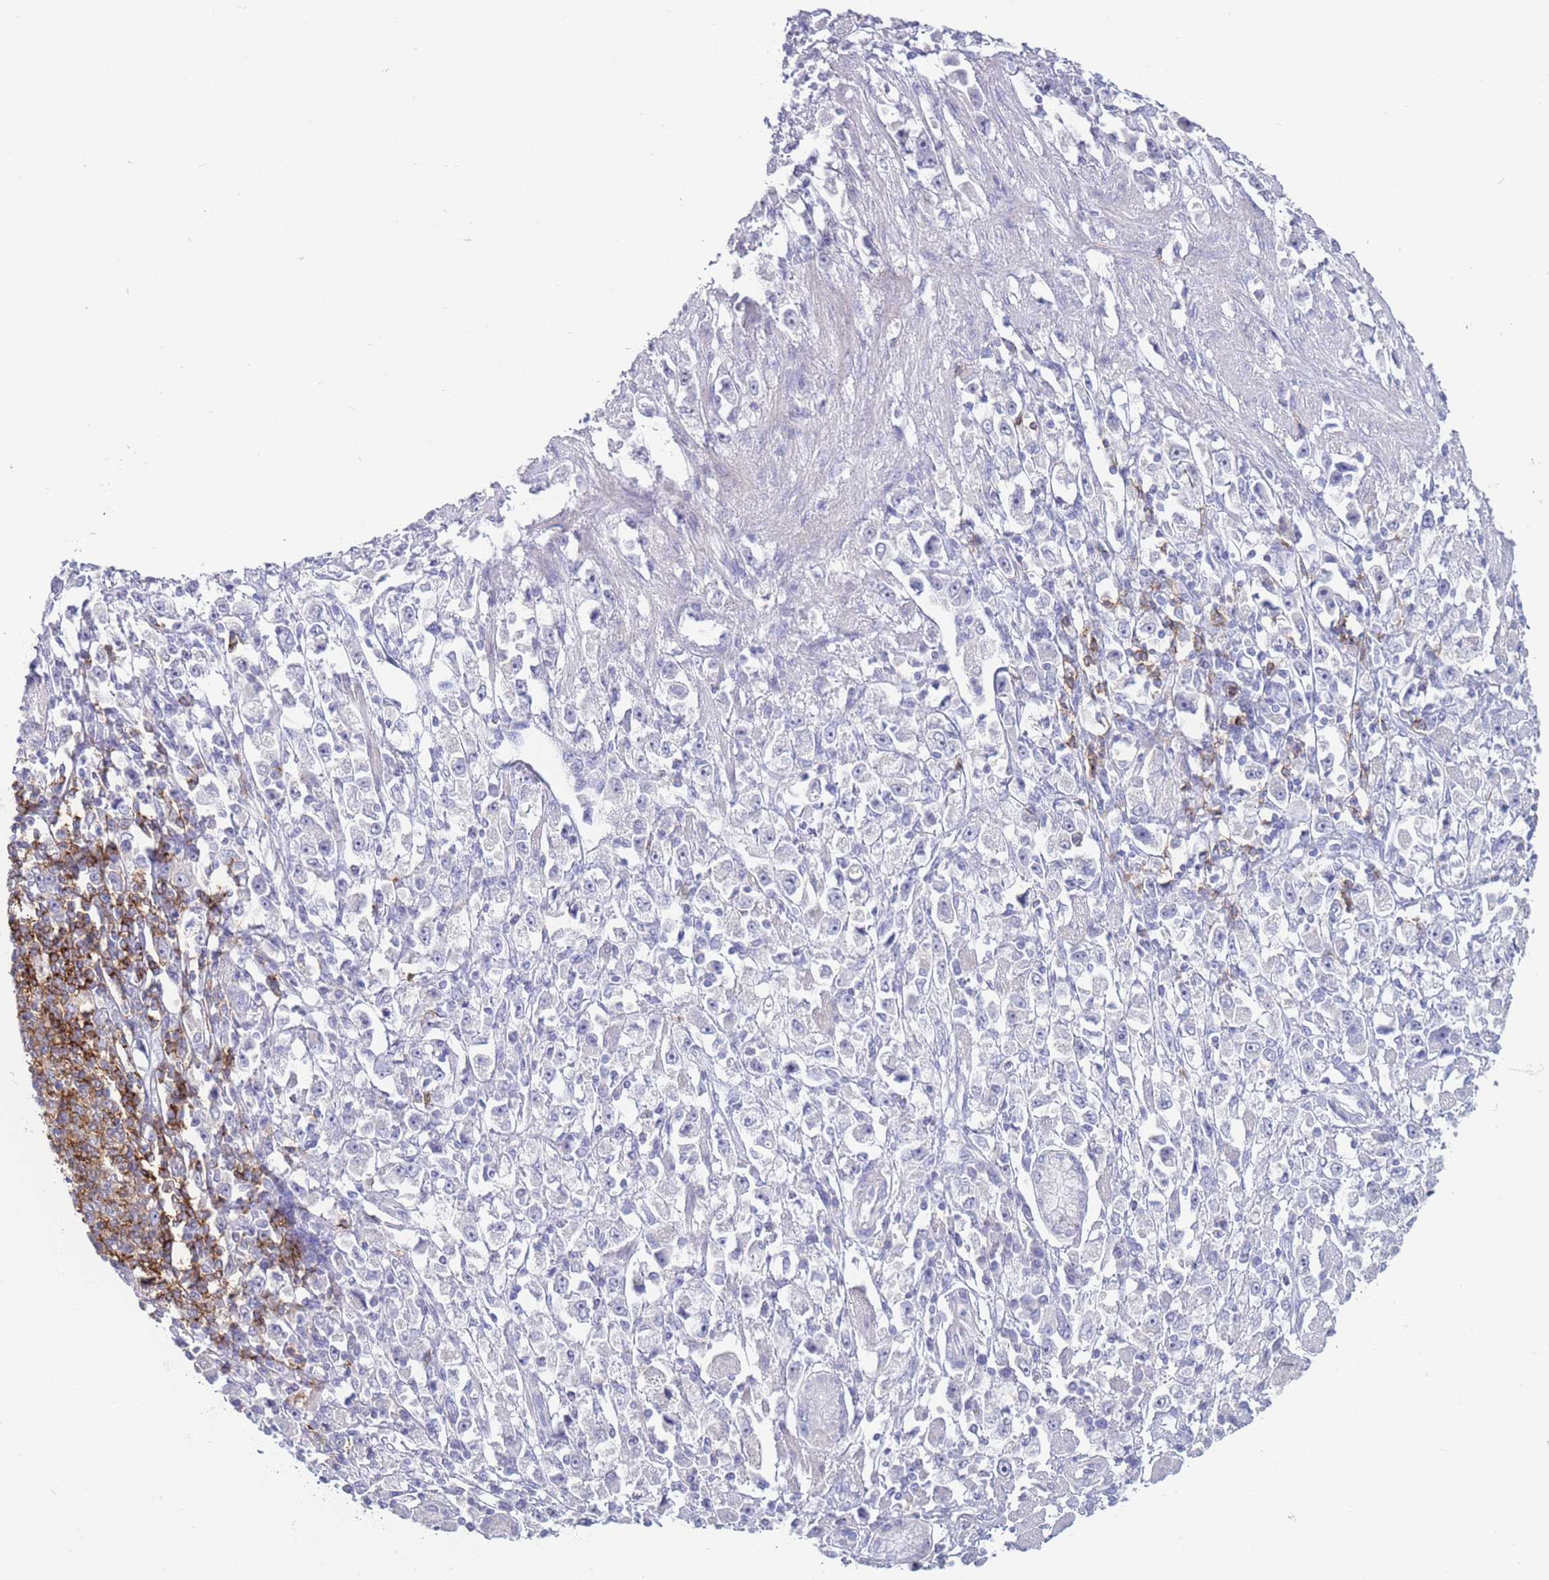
{"staining": {"intensity": "negative", "quantity": "none", "location": "none"}, "tissue": "stomach cancer", "cell_type": "Tumor cells", "image_type": "cancer", "snomed": [{"axis": "morphology", "description": "Adenocarcinoma, NOS"}, {"axis": "topography", "description": "Stomach"}], "caption": "There is no significant expression in tumor cells of adenocarcinoma (stomach).", "gene": "CD37", "patient": {"sex": "female", "age": 59}}